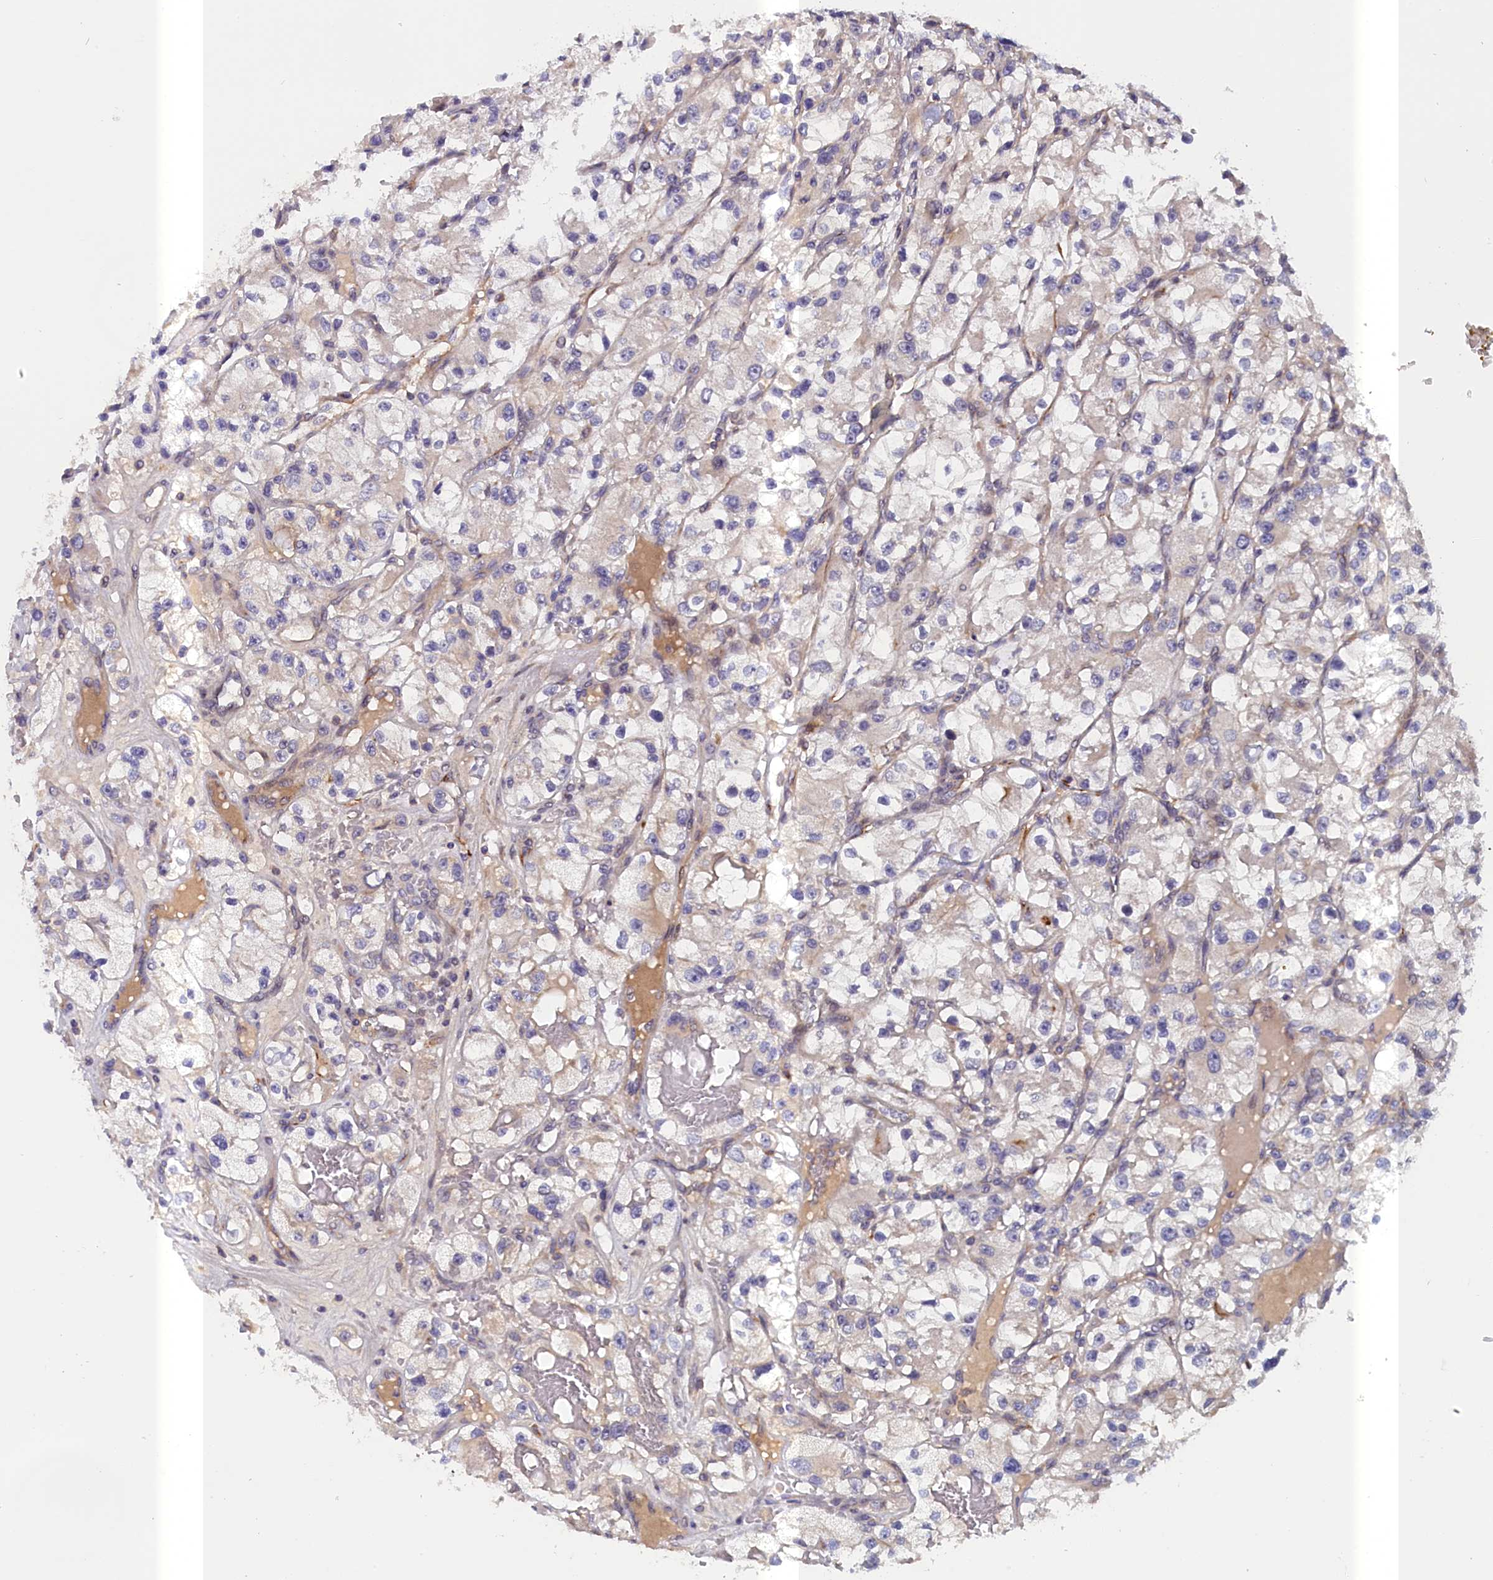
{"staining": {"intensity": "negative", "quantity": "none", "location": "none"}, "tissue": "renal cancer", "cell_type": "Tumor cells", "image_type": "cancer", "snomed": [{"axis": "morphology", "description": "Adenocarcinoma, NOS"}, {"axis": "topography", "description": "Kidney"}], "caption": "An immunohistochemistry (IHC) micrograph of renal cancer is shown. There is no staining in tumor cells of renal cancer.", "gene": "IGFALS", "patient": {"sex": "female", "age": 57}}